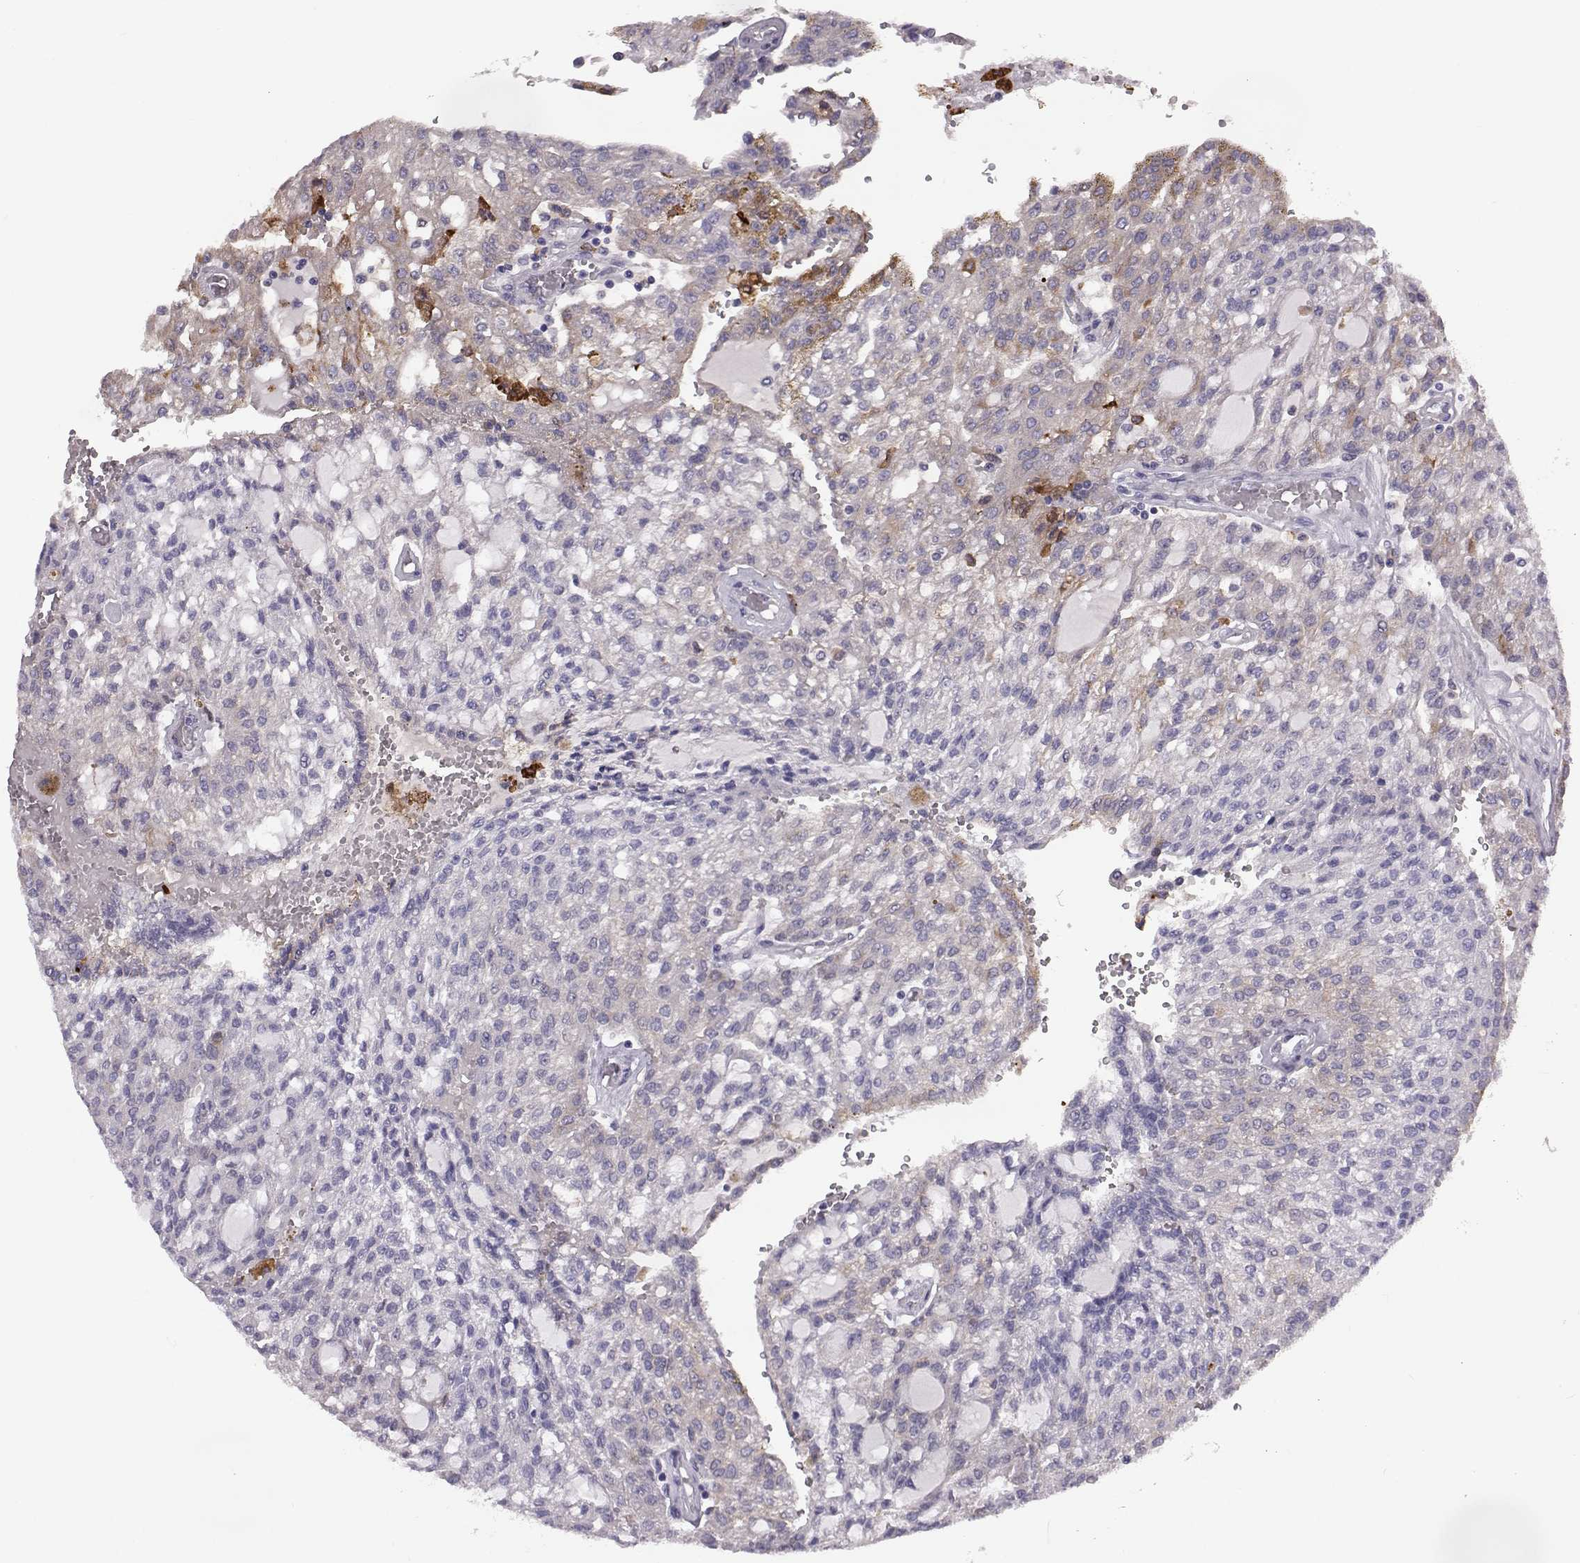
{"staining": {"intensity": "weak", "quantity": "<25%", "location": "cytoplasmic/membranous"}, "tissue": "renal cancer", "cell_type": "Tumor cells", "image_type": "cancer", "snomed": [{"axis": "morphology", "description": "Adenocarcinoma, NOS"}, {"axis": "topography", "description": "Kidney"}], "caption": "The micrograph reveals no staining of tumor cells in renal cancer.", "gene": "ADGRG5", "patient": {"sex": "male", "age": 63}}